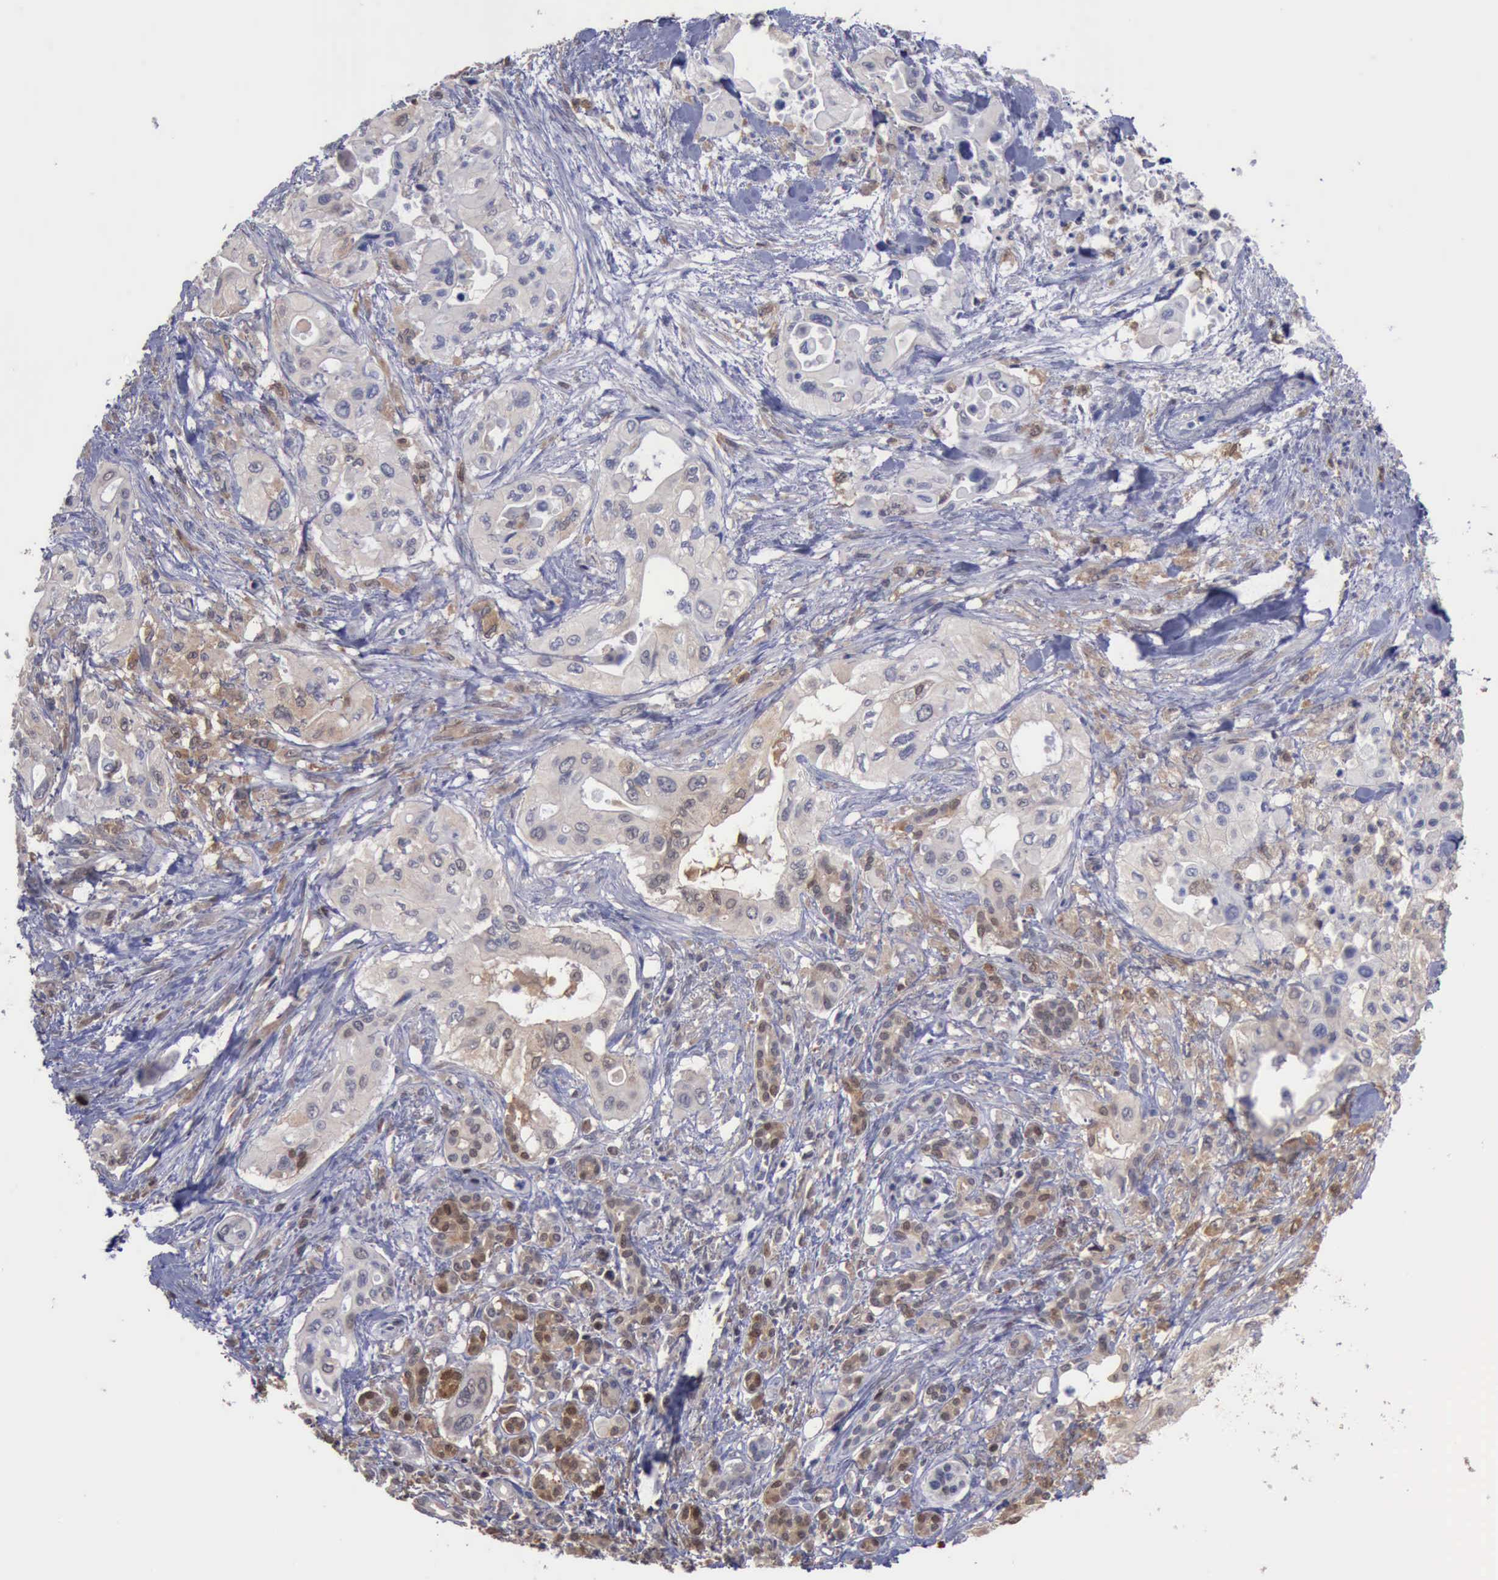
{"staining": {"intensity": "weak", "quantity": "25%-75%", "location": "cytoplasmic/membranous"}, "tissue": "pancreatic cancer", "cell_type": "Tumor cells", "image_type": "cancer", "snomed": [{"axis": "morphology", "description": "Adenocarcinoma, NOS"}, {"axis": "topography", "description": "Pancreas"}], "caption": "Adenocarcinoma (pancreatic) stained for a protein displays weak cytoplasmic/membranous positivity in tumor cells. (DAB (3,3'-diaminobenzidine) = brown stain, brightfield microscopy at high magnification).", "gene": "STAT1", "patient": {"sex": "male", "age": 77}}